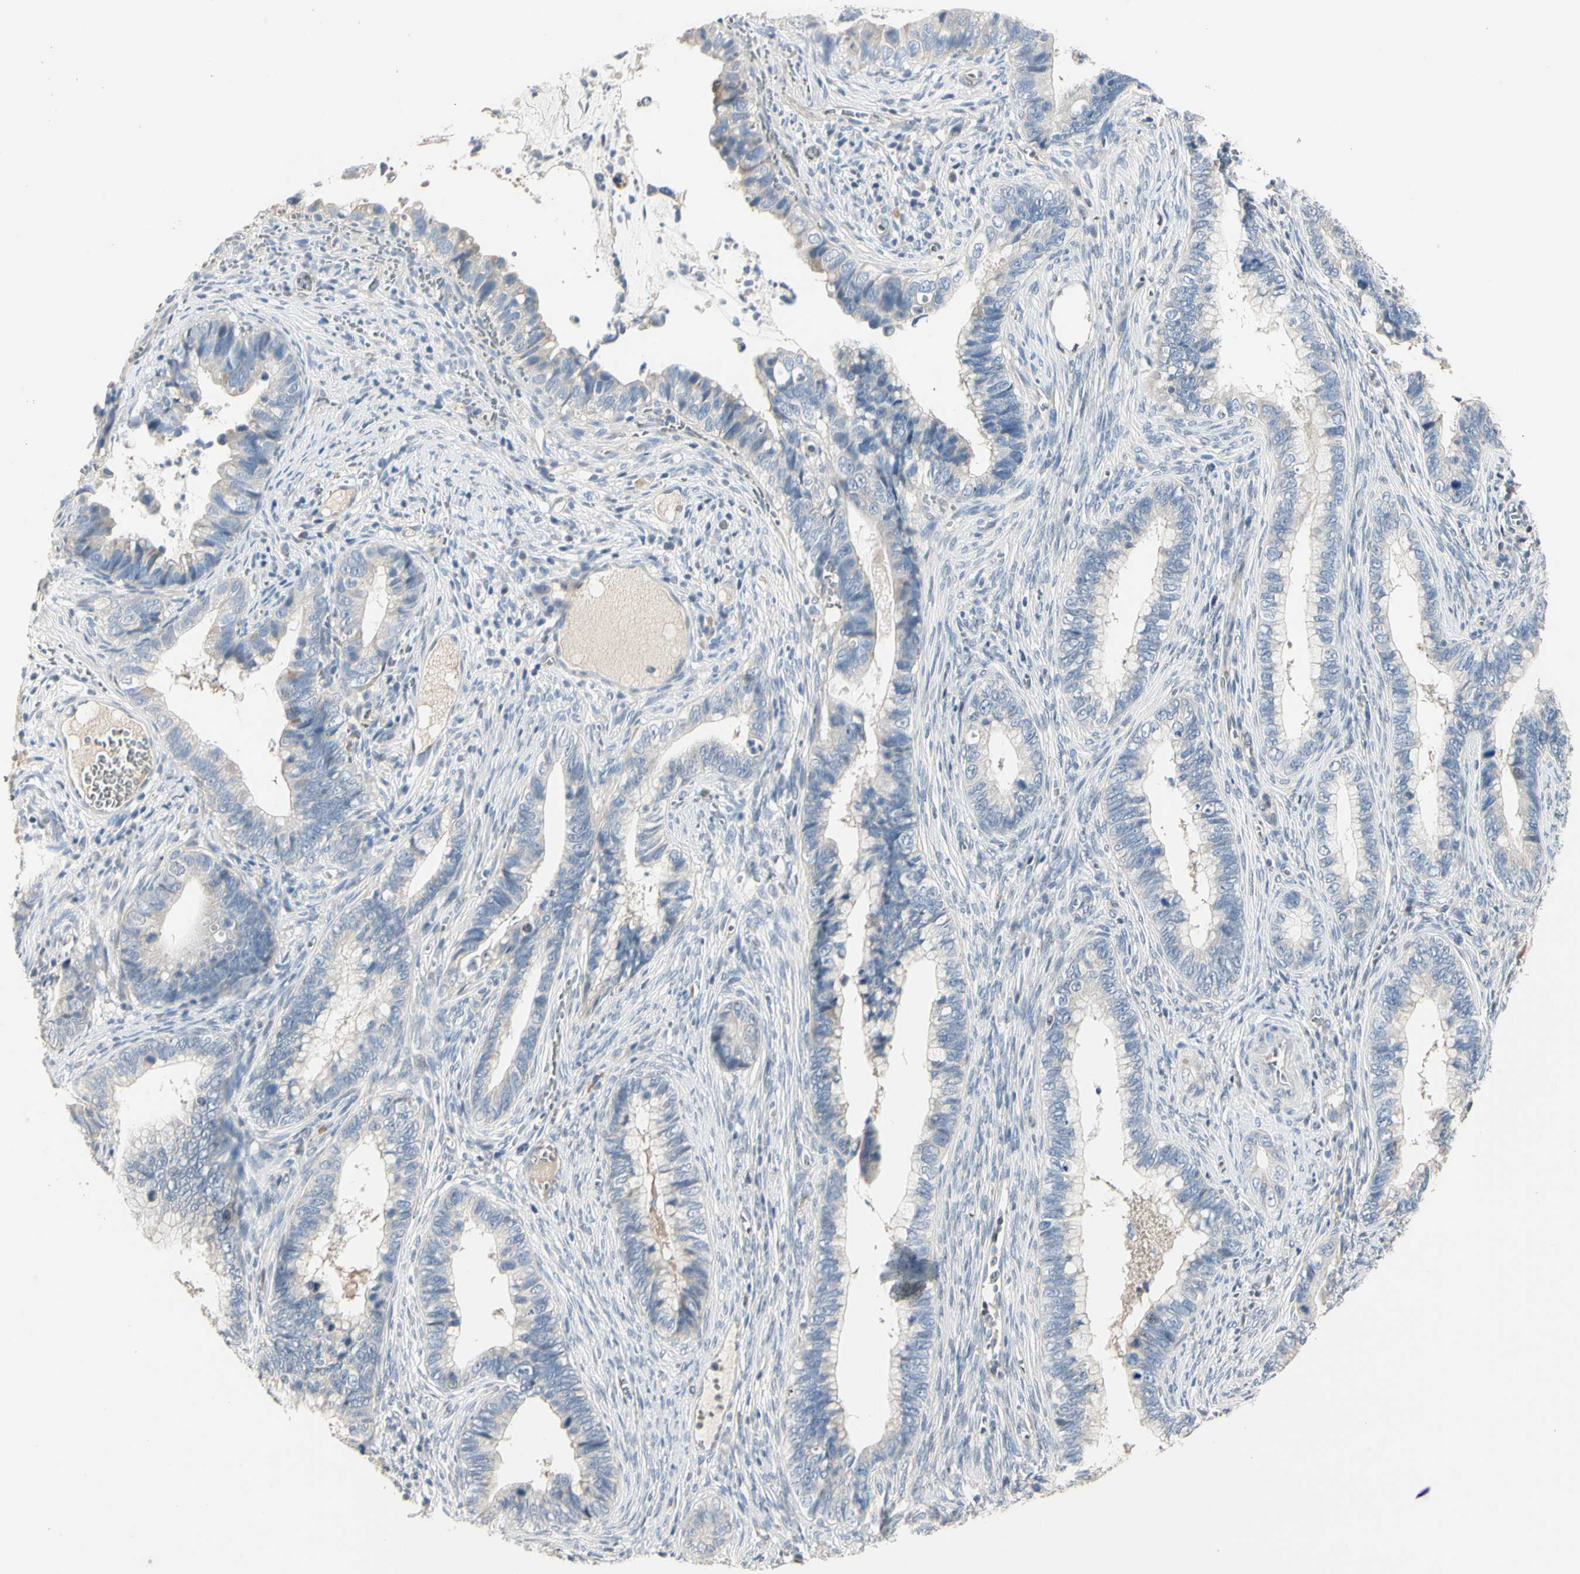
{"staining": {"intensity": "negative", "quantity": "none", "location": "none"}, "tissue": "cervical cancer", "cell_type": "Tumor cells", "image_type": "cancer", "snomed": [{"axis": "morphology", "description": "Adenocarcinoma, NOS"}, {"axis": "topography", "description": "Cervix"}], "caption": "There is no significant staining in tumor cells of cervical cancer (adenocarcinoma). (DAB IHC visualized using brightfield microscopy, high magnification).", "gene": "GREM1", "patient": {"sex": "female", "age": 44}}